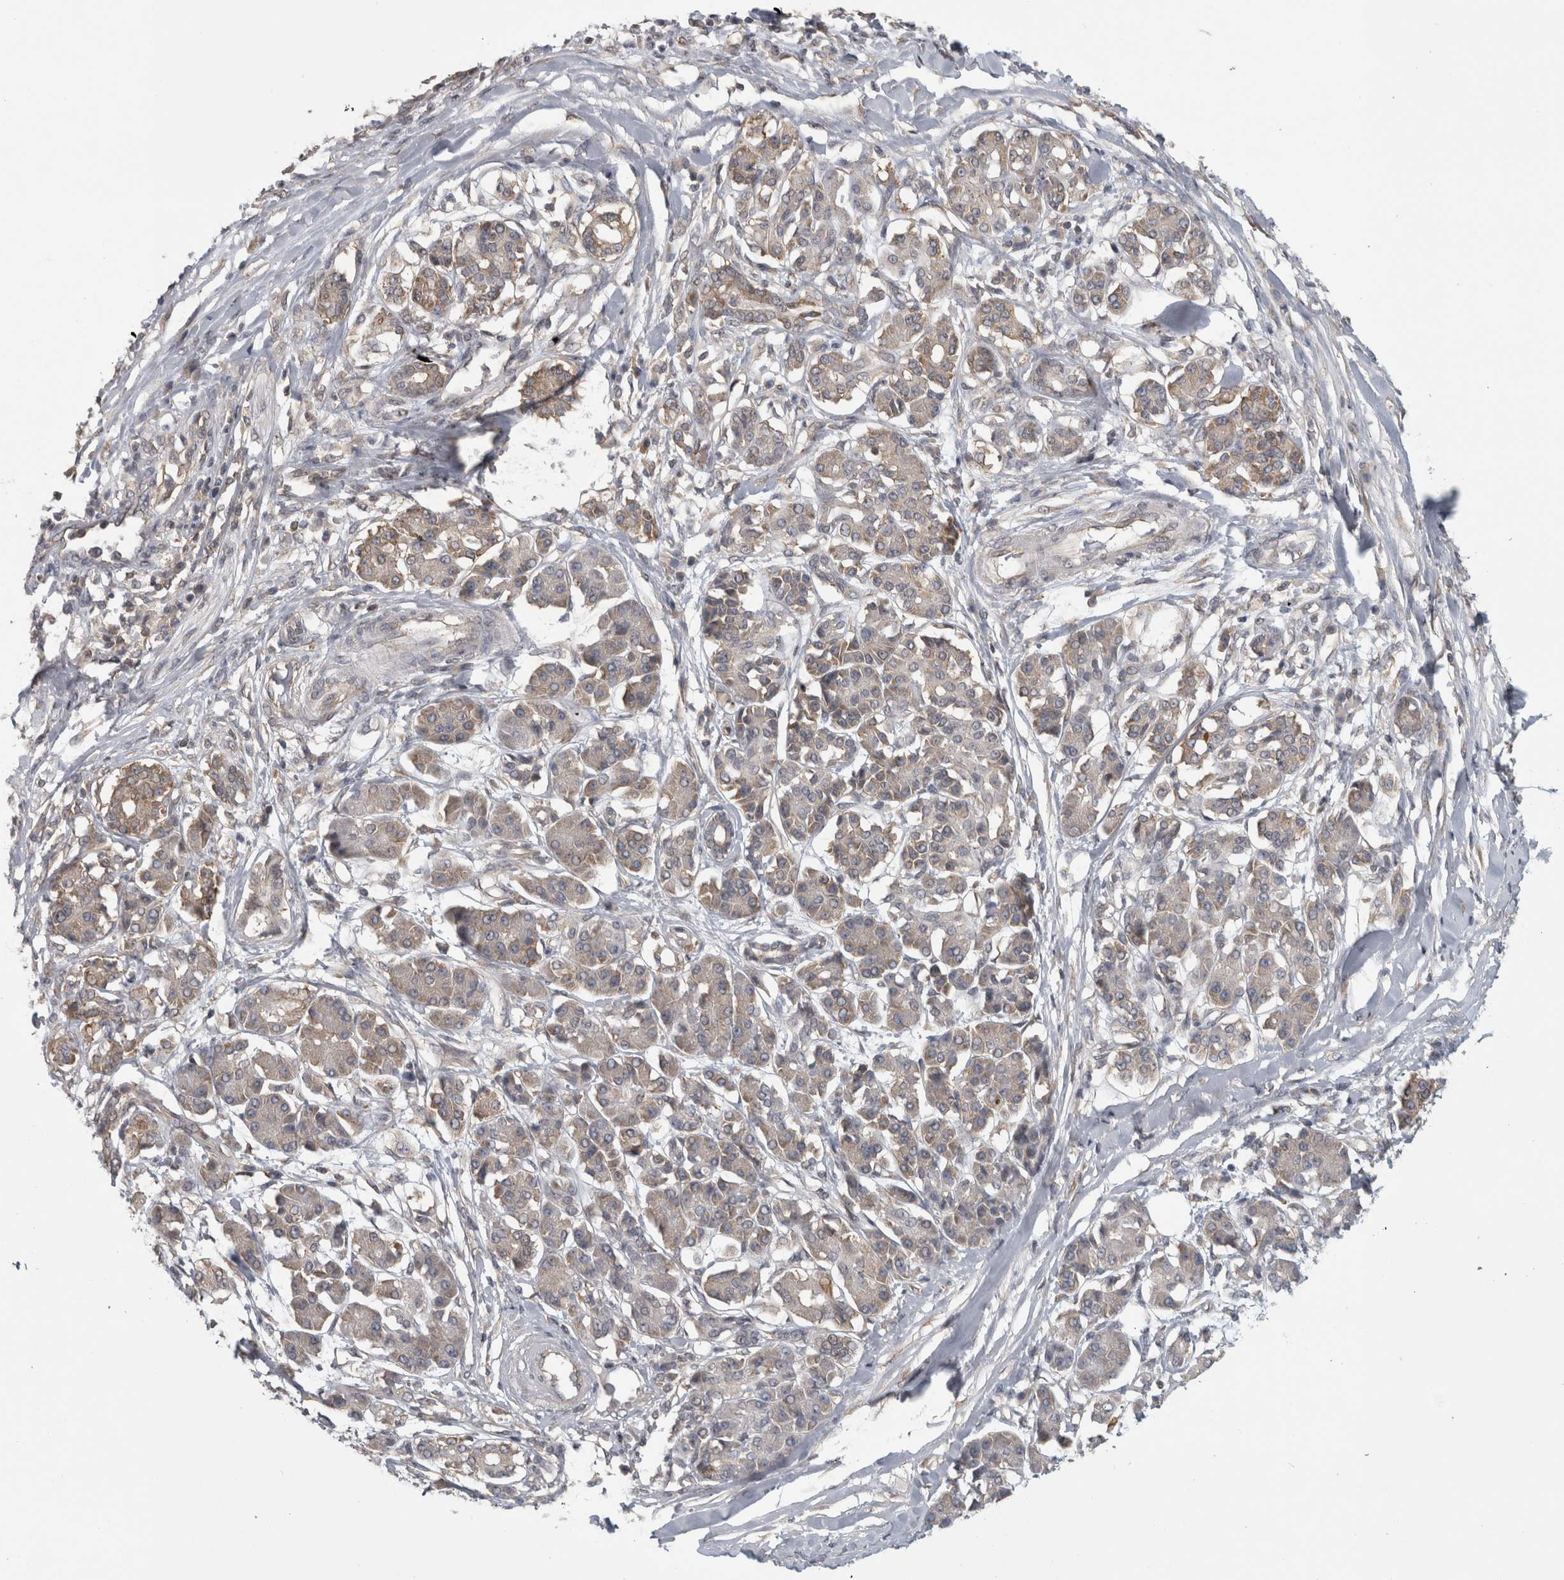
{"staining": {"intensity": "weak", "quantity": "<25%", "location": "cytoplasmic/membranous"}, "tissue": "pancreatic cancer", "cell_type": "Tumor cells", "image_type": "cancer", "snomed": [{"axis": "morphology", "description": "Adenocarcinoma, NOS"}, {"axis": "topography", "description": "Pancreas"}], "caption": "Human pancreatic adenocarcinoma stained for a protein using immunohistochemistry displays no positivity in tumor cells.", "gene": "ATXN2", "patient": {"sex": "female", "age": 56}}